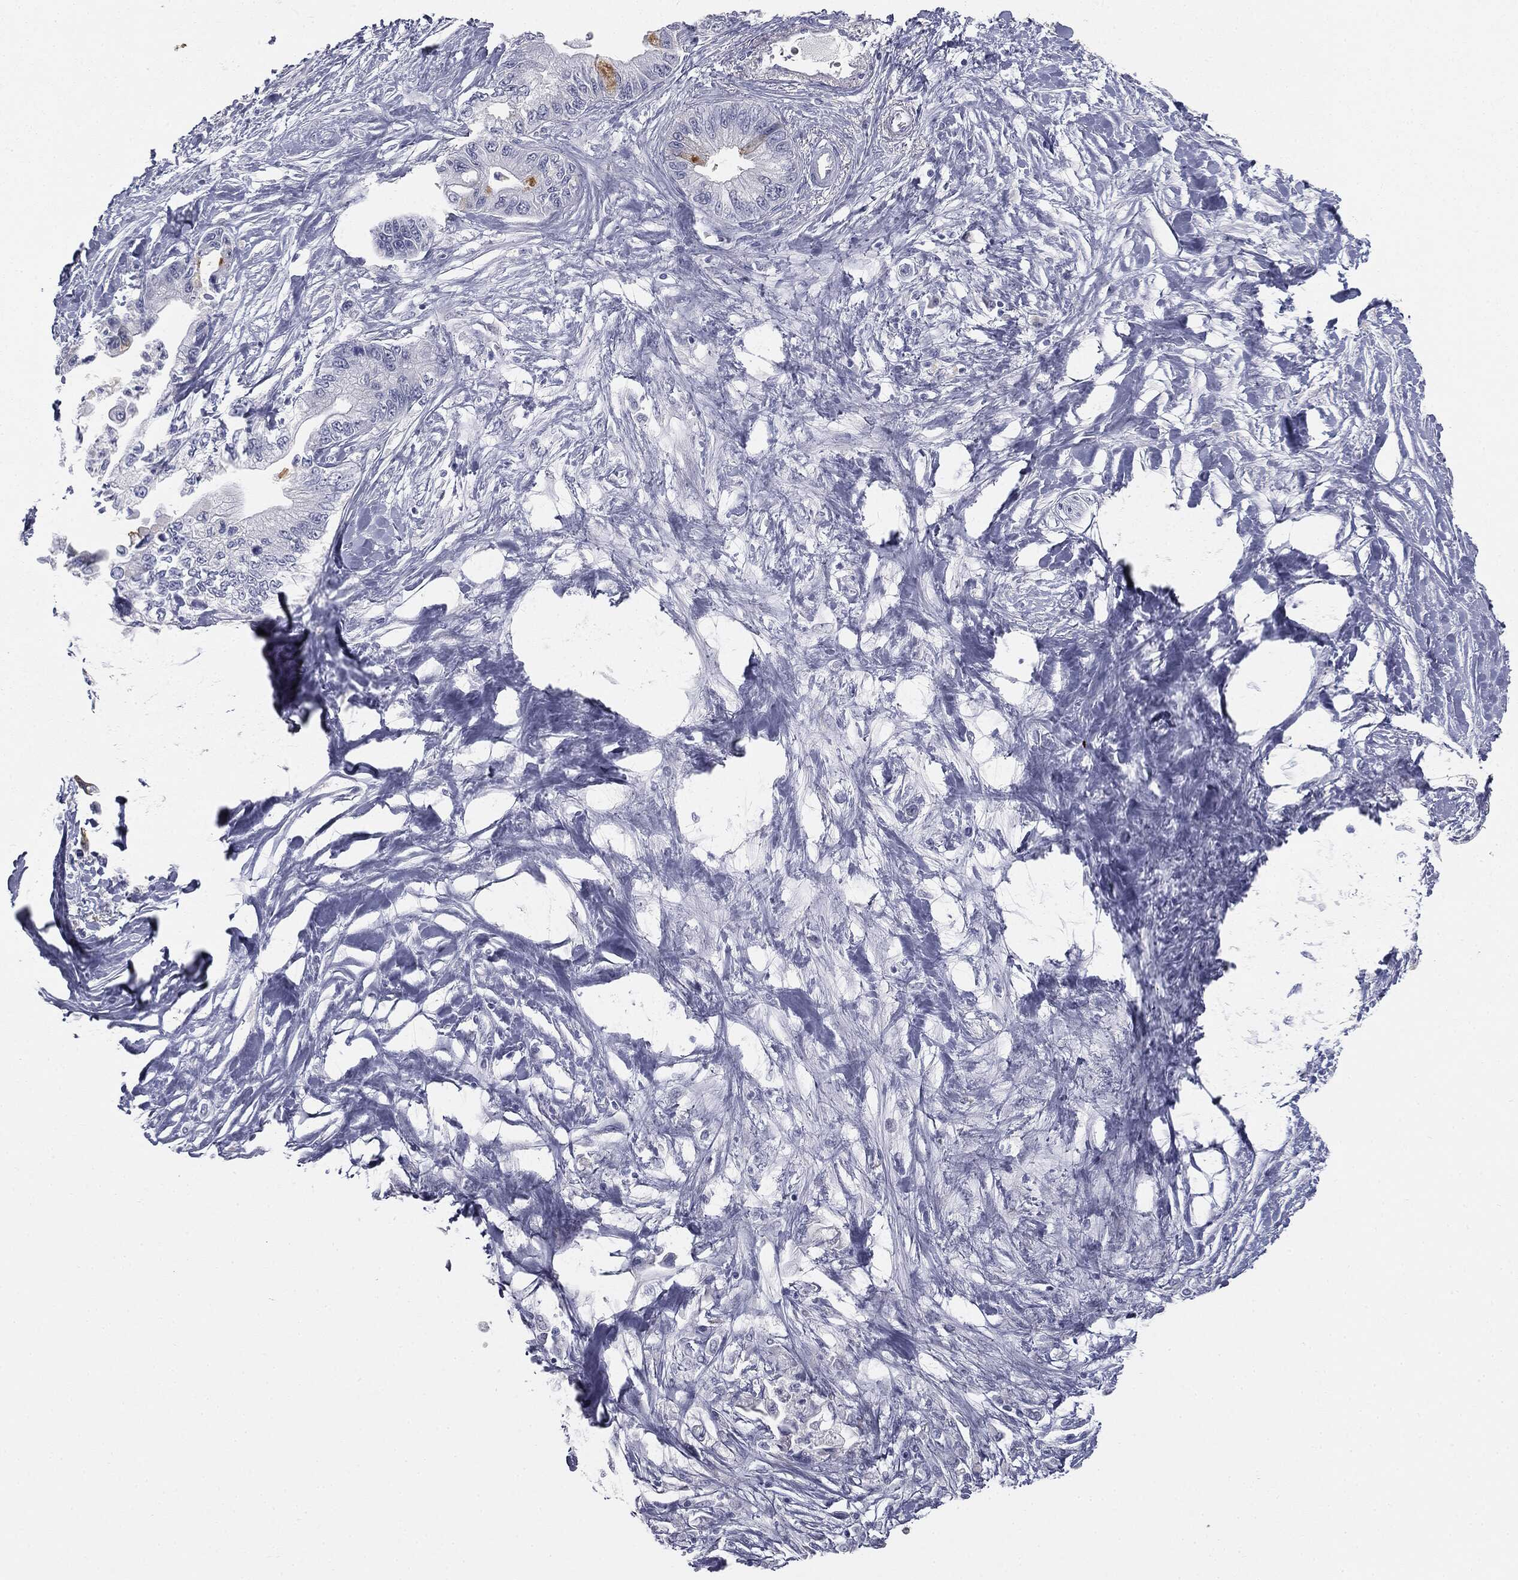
{"staining": {"intensity": "negative", "quantity": "none", "location": "none"}, "tissue": "pancreatic cancer", "cell_type": "Tumor cells", "image_type": "cancer", "snomed": [{"axis": "morphology", "description": "Adenocarcinoma, NOS"}, {"axis": "topography", "description": "Pancreas"}], "caption": "Tumor cells are negative for protein expression in human pancreatic cancer.", "gene": "MUC5AC", "patient": {"sex": "male", "age": 61}}